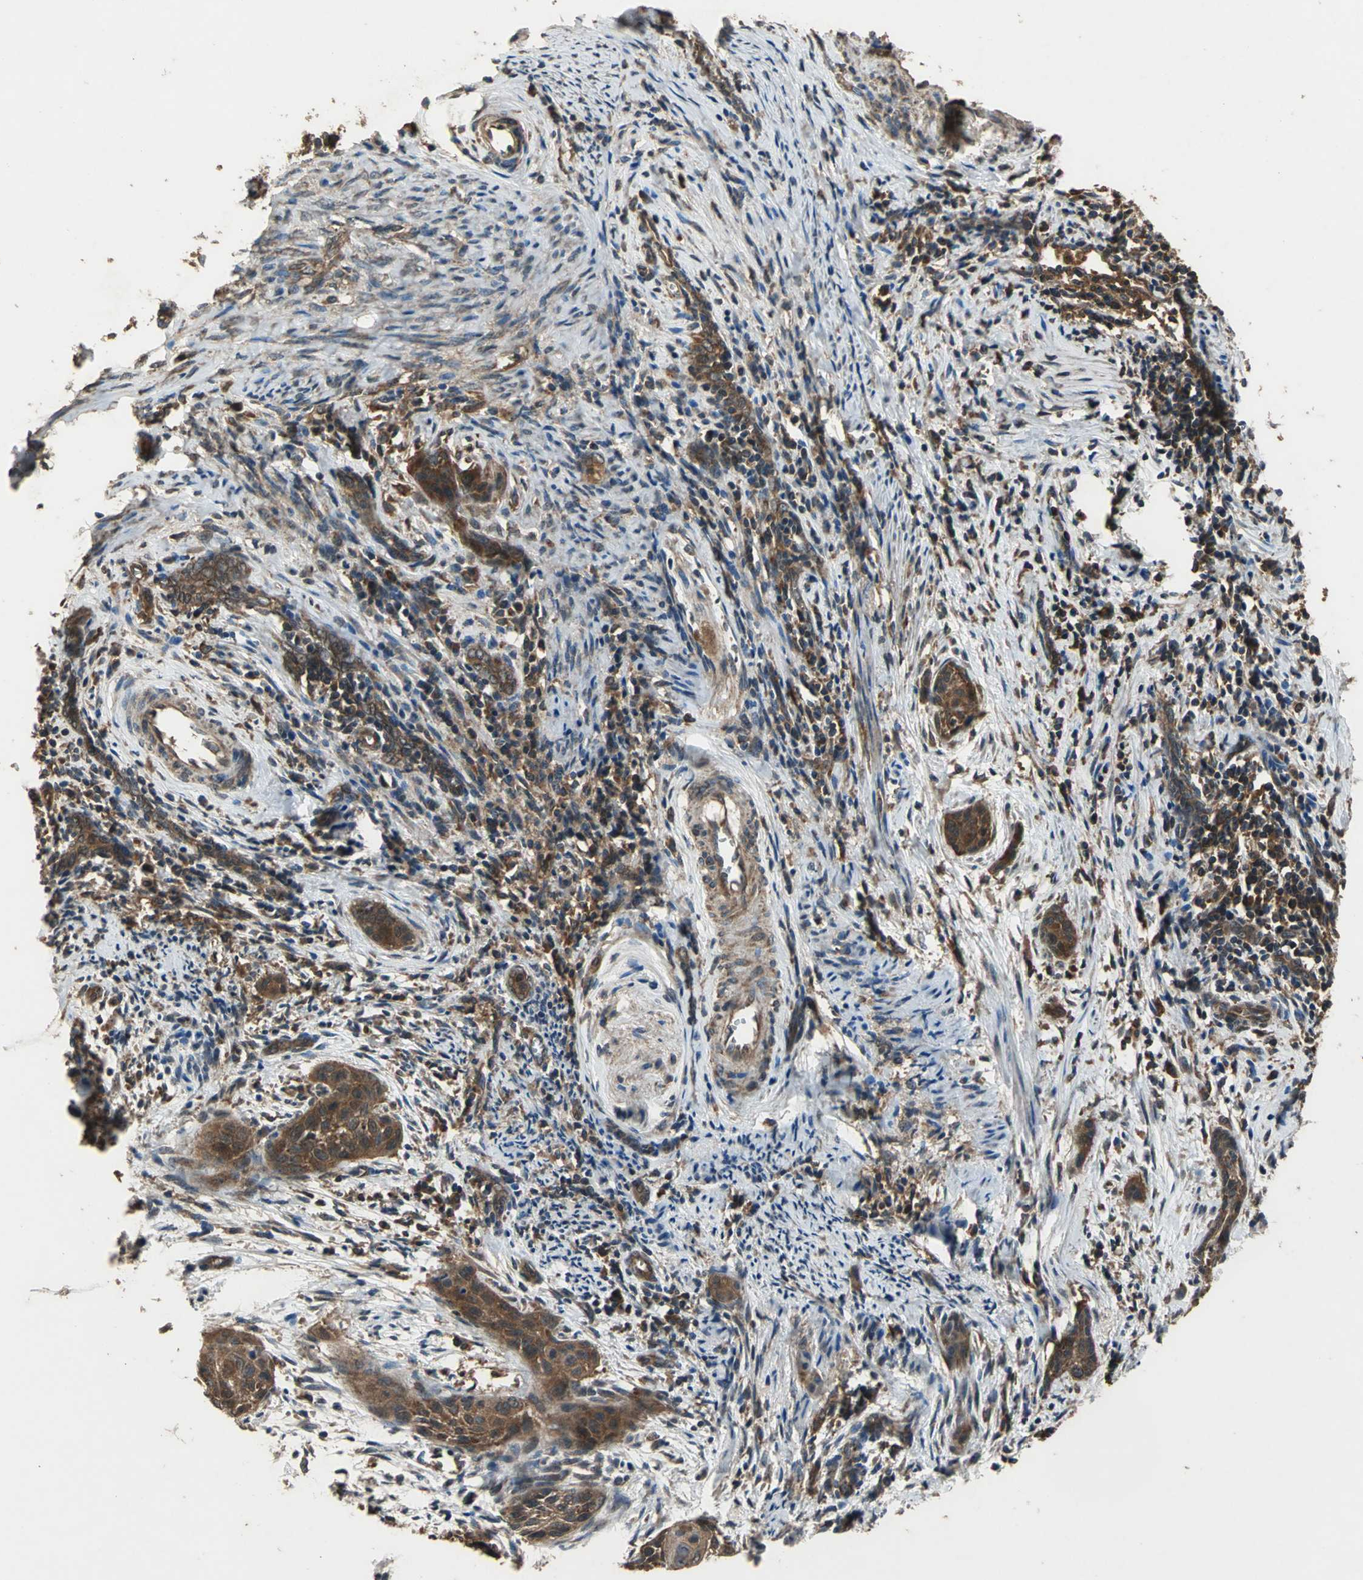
{"staining": {"intensity": "strong", "quantity": ">75%", "location": "cytoplasmic/membranous"}, "tissue": "cervical cancer", "cell_type": "Tumor cells", "image_type": "cancer", "snomed": [{"axis": "morphology", "description": "Squamous cell carcinoma, NOS"}, {"axis": "topography", "description": "Cervix"}], "caption": "IHC photomicrograph of squamous cell carcinoma (cervical) stained for a protein (brown), which shows high levels of strong cytoplasmic/membranous expression in about >75% of tumor cells.", "gene": "ZNF608", "patient": {"sex": "female", "age": 33}}